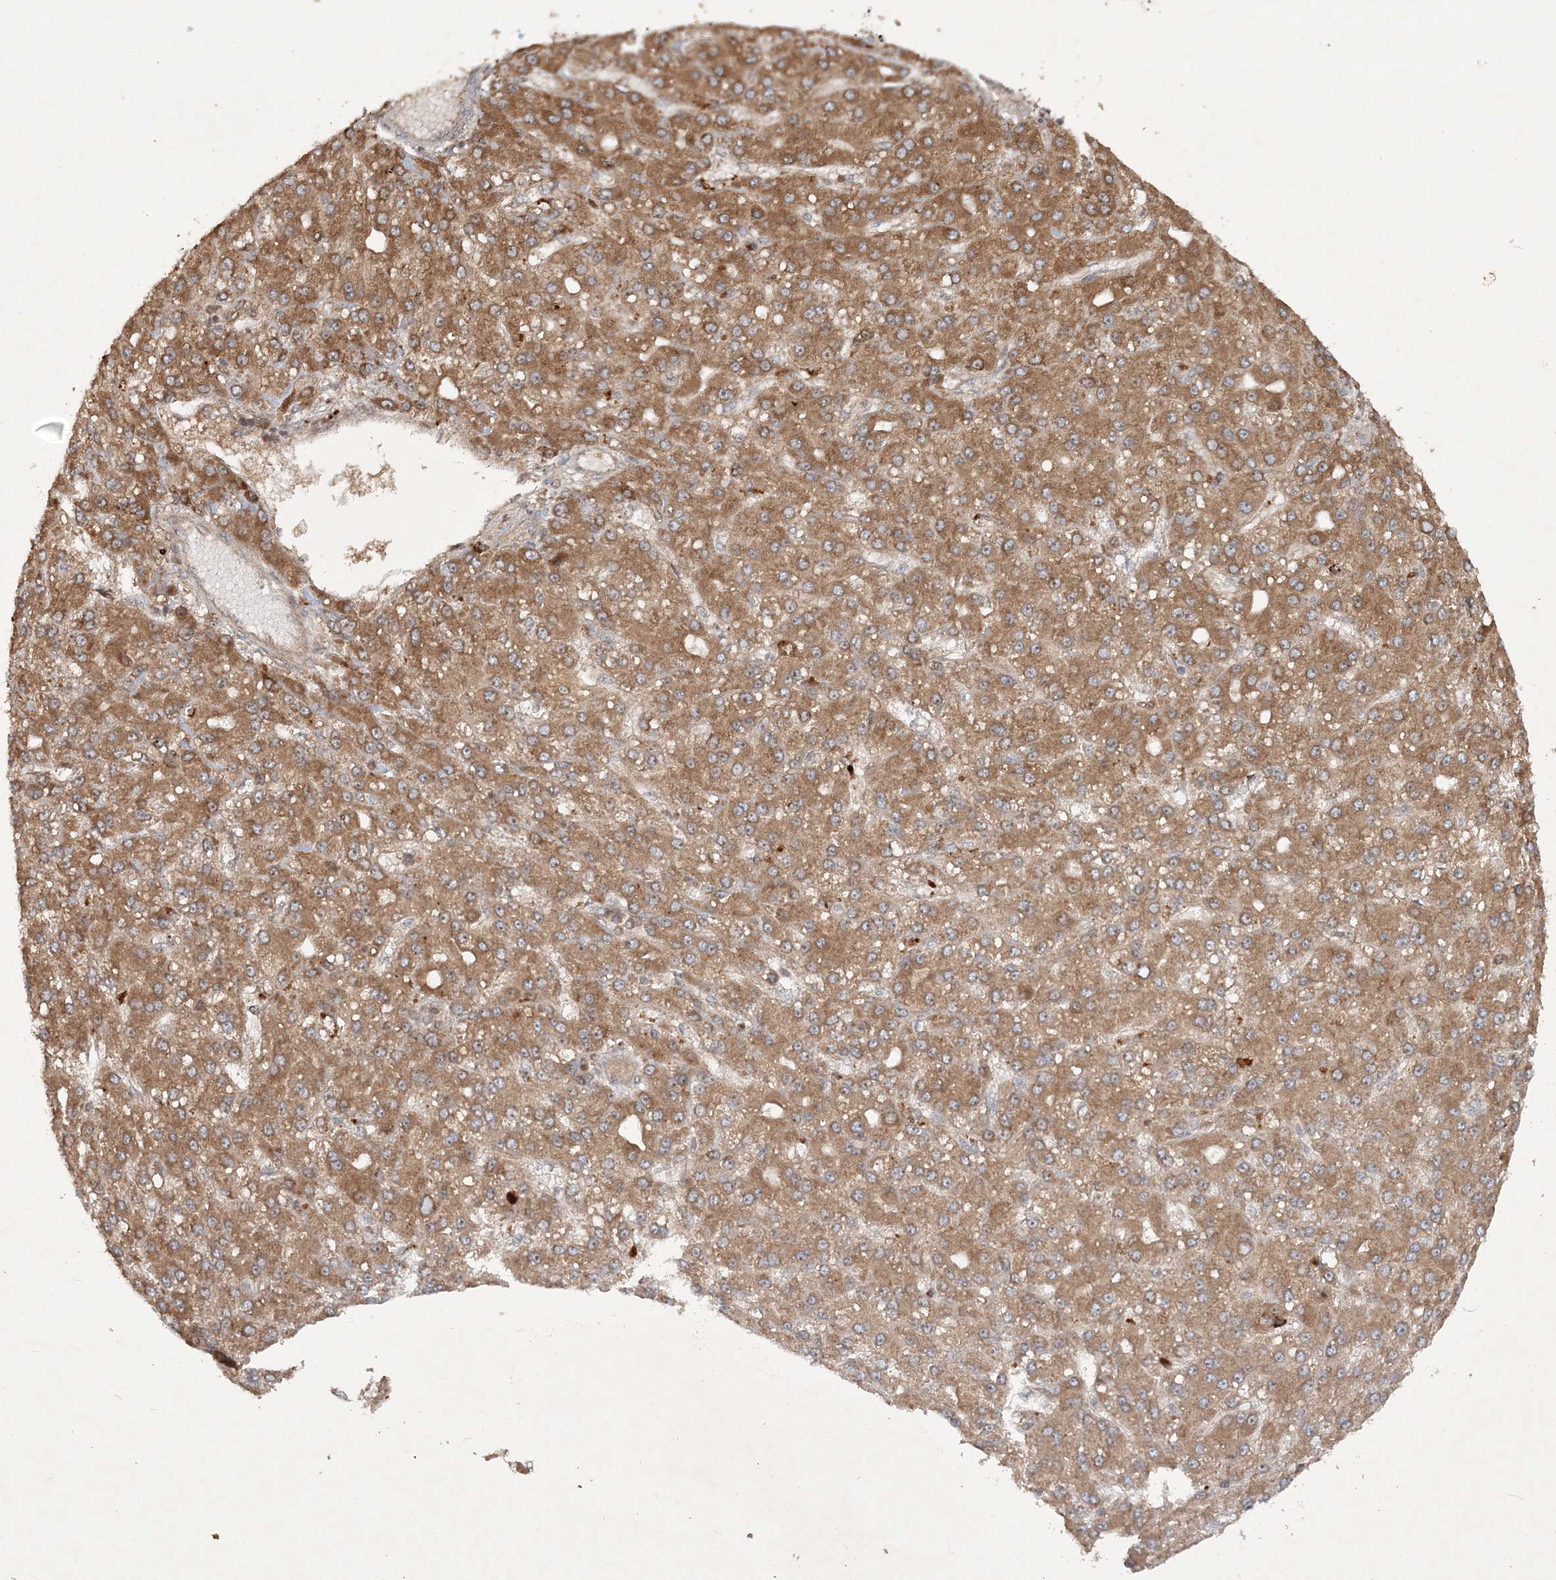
{"staining": {"intensity": "moderate", "quantity": ">75%", "location": "cytoplasmic/membranous"}, "tissue": "liver cancer", "cell_type": "Tumor cells", "image_type": "cancer", "snomed": [{"axis": "morphology", "description": "Carcinoma, Hepatocellular, NOS"}, {"axis": "topography", "description": "Liver"}], "caption": "Tumor cells display medium levels of moderate cytoplasmic/membranous staining in approximately >75% of cells in human hepatocellular carcinoma (liver).", "gene": "UBR3", "patient": {"sex": "male", "age": 67}}